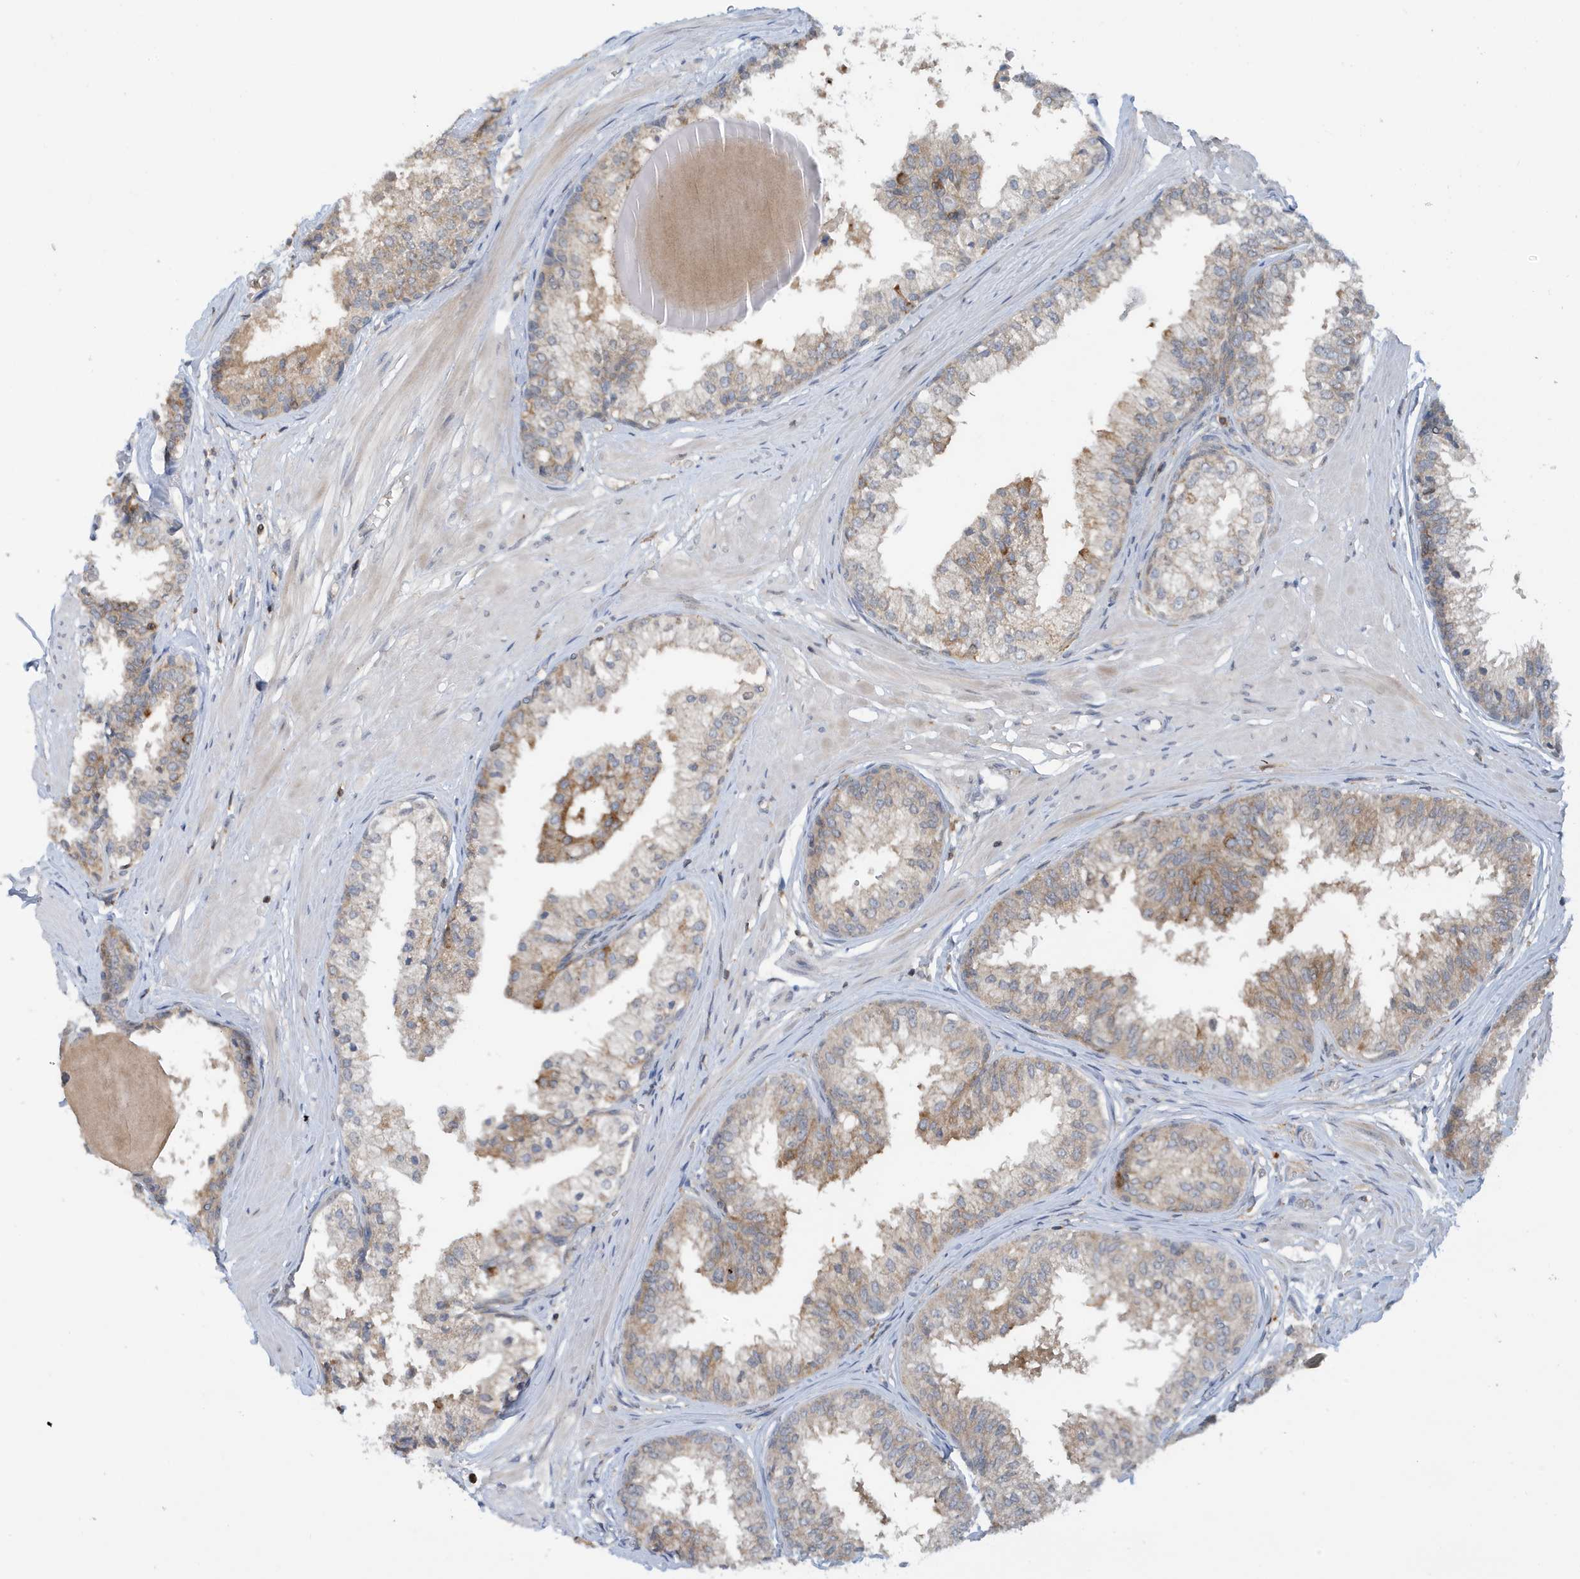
{"staining": {"intensity": "moderate", "quantity": "25%-75%", "location": "cytoplasmic/membranous"}, "tissue": "prostate", "cell_type": "Glandular cells", "image_type": "normal", "snomed": [{"axis": "morphology", "description": "Normal tissue, NOS"}, {"axis": "topography", "description": "Prostate"}], "caption": "Immunohistochemical staining of benign prostate reveals medium levels of moderate cytoplasmic/membranous positivity in about 25%-75% of glandular cells. The protein of interest is stained brown, and the nuclei are stained in blue (DAB IHC with brightfield microscopy, high magnification).", "gene": "NSUN3", "patient": {"sex": "male", "age": 48}}